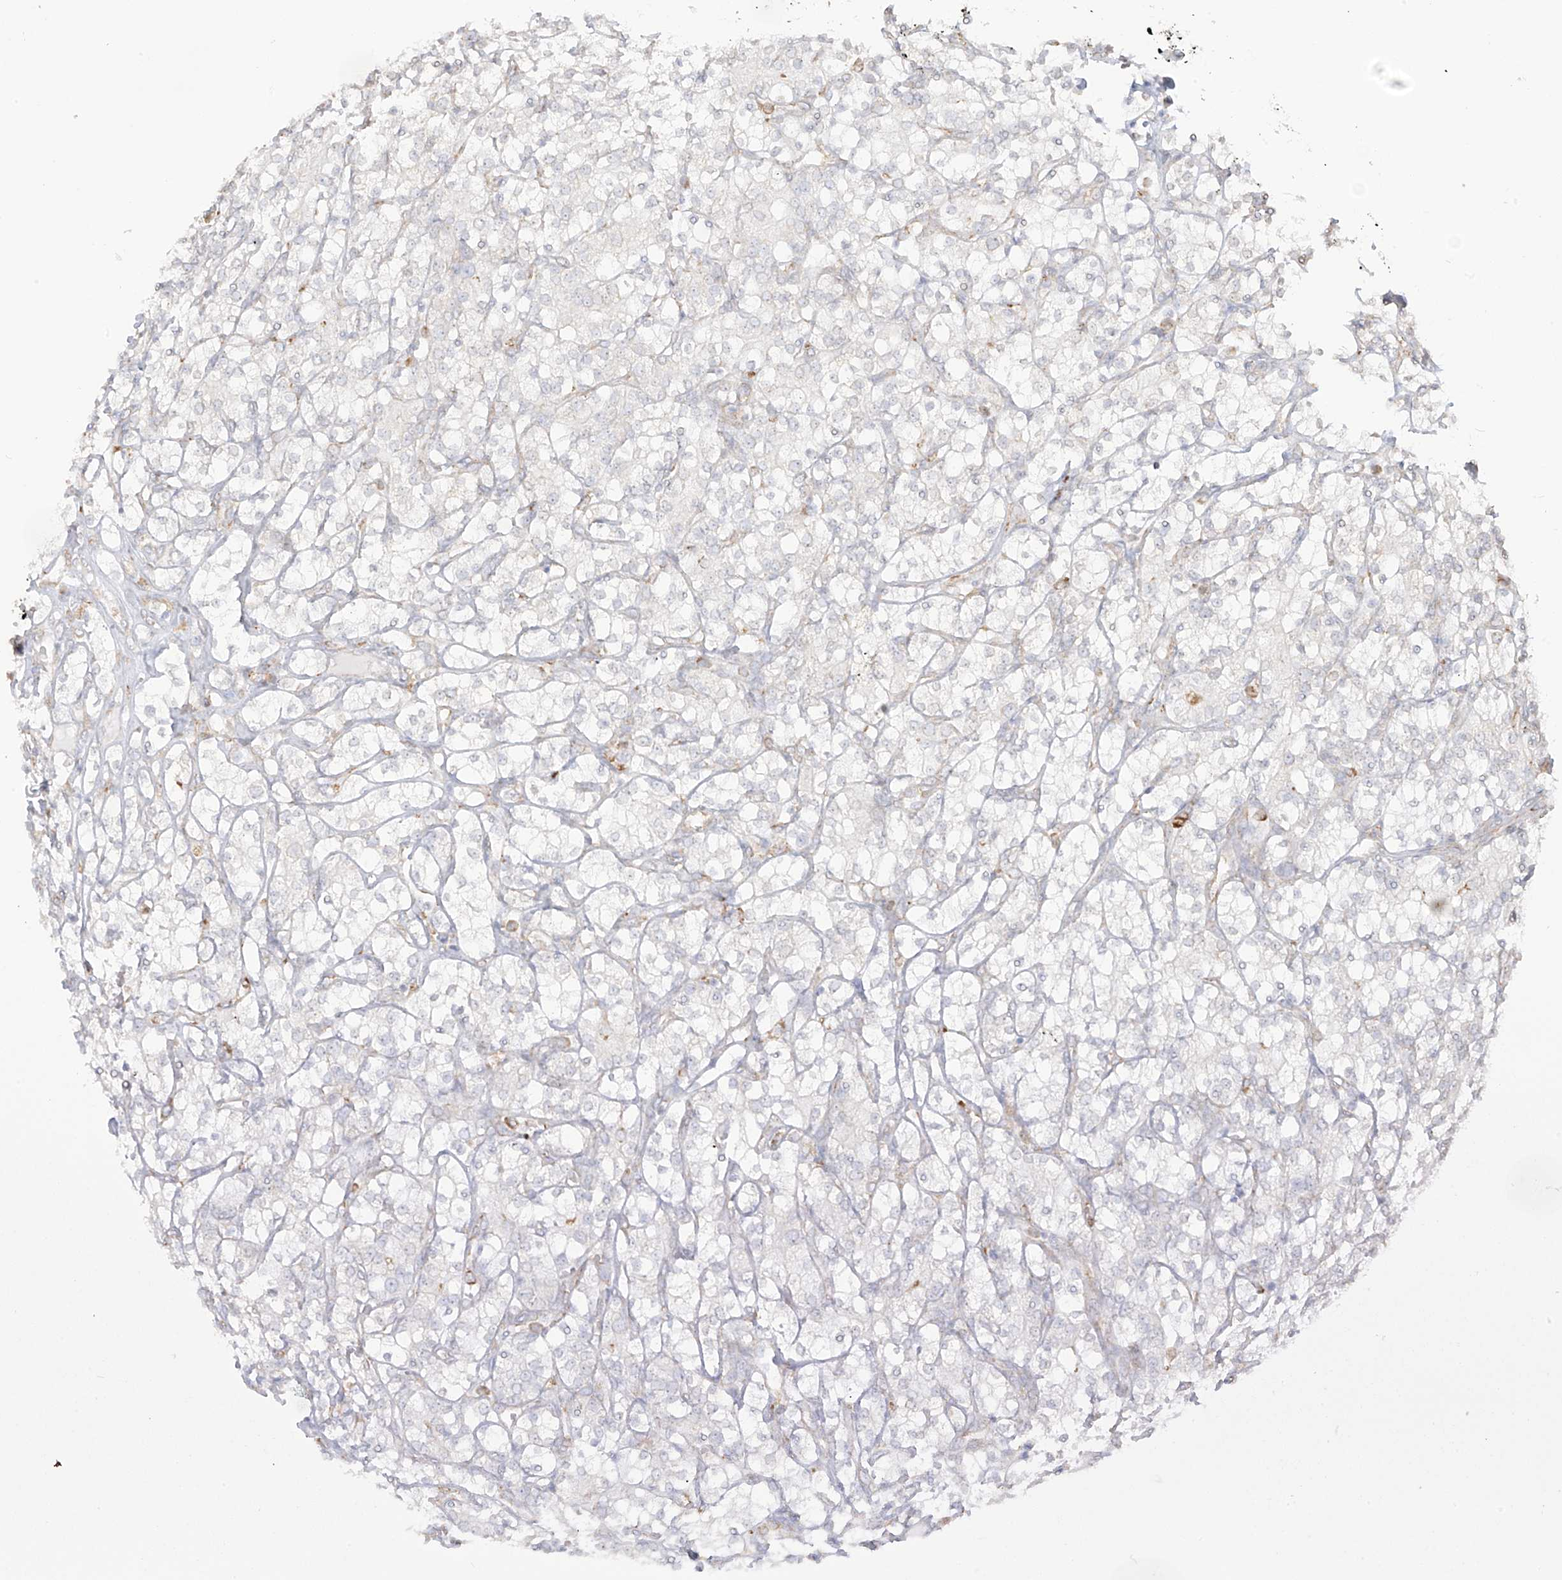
{"staining": {"intensity": "weak", "quantity": "<25%", "location": "cytoplasmic/membranous"}, "tissue": "renal cancer", "cell_type": "Tumor cells", "image_type": "cancer", "snomed": [{"axis": "morphology", "description": "Adenocarcinoma, NOS"}, {"axis": "topography", "description": "Kidney"}], "caption": "IHC photomicrograph of renal adenocarcinoma stained for a protein (brown), which reveals no staining in tumor cells.", "gene": "LRRC59", "patient": {"sex": "male", "age": 77}}